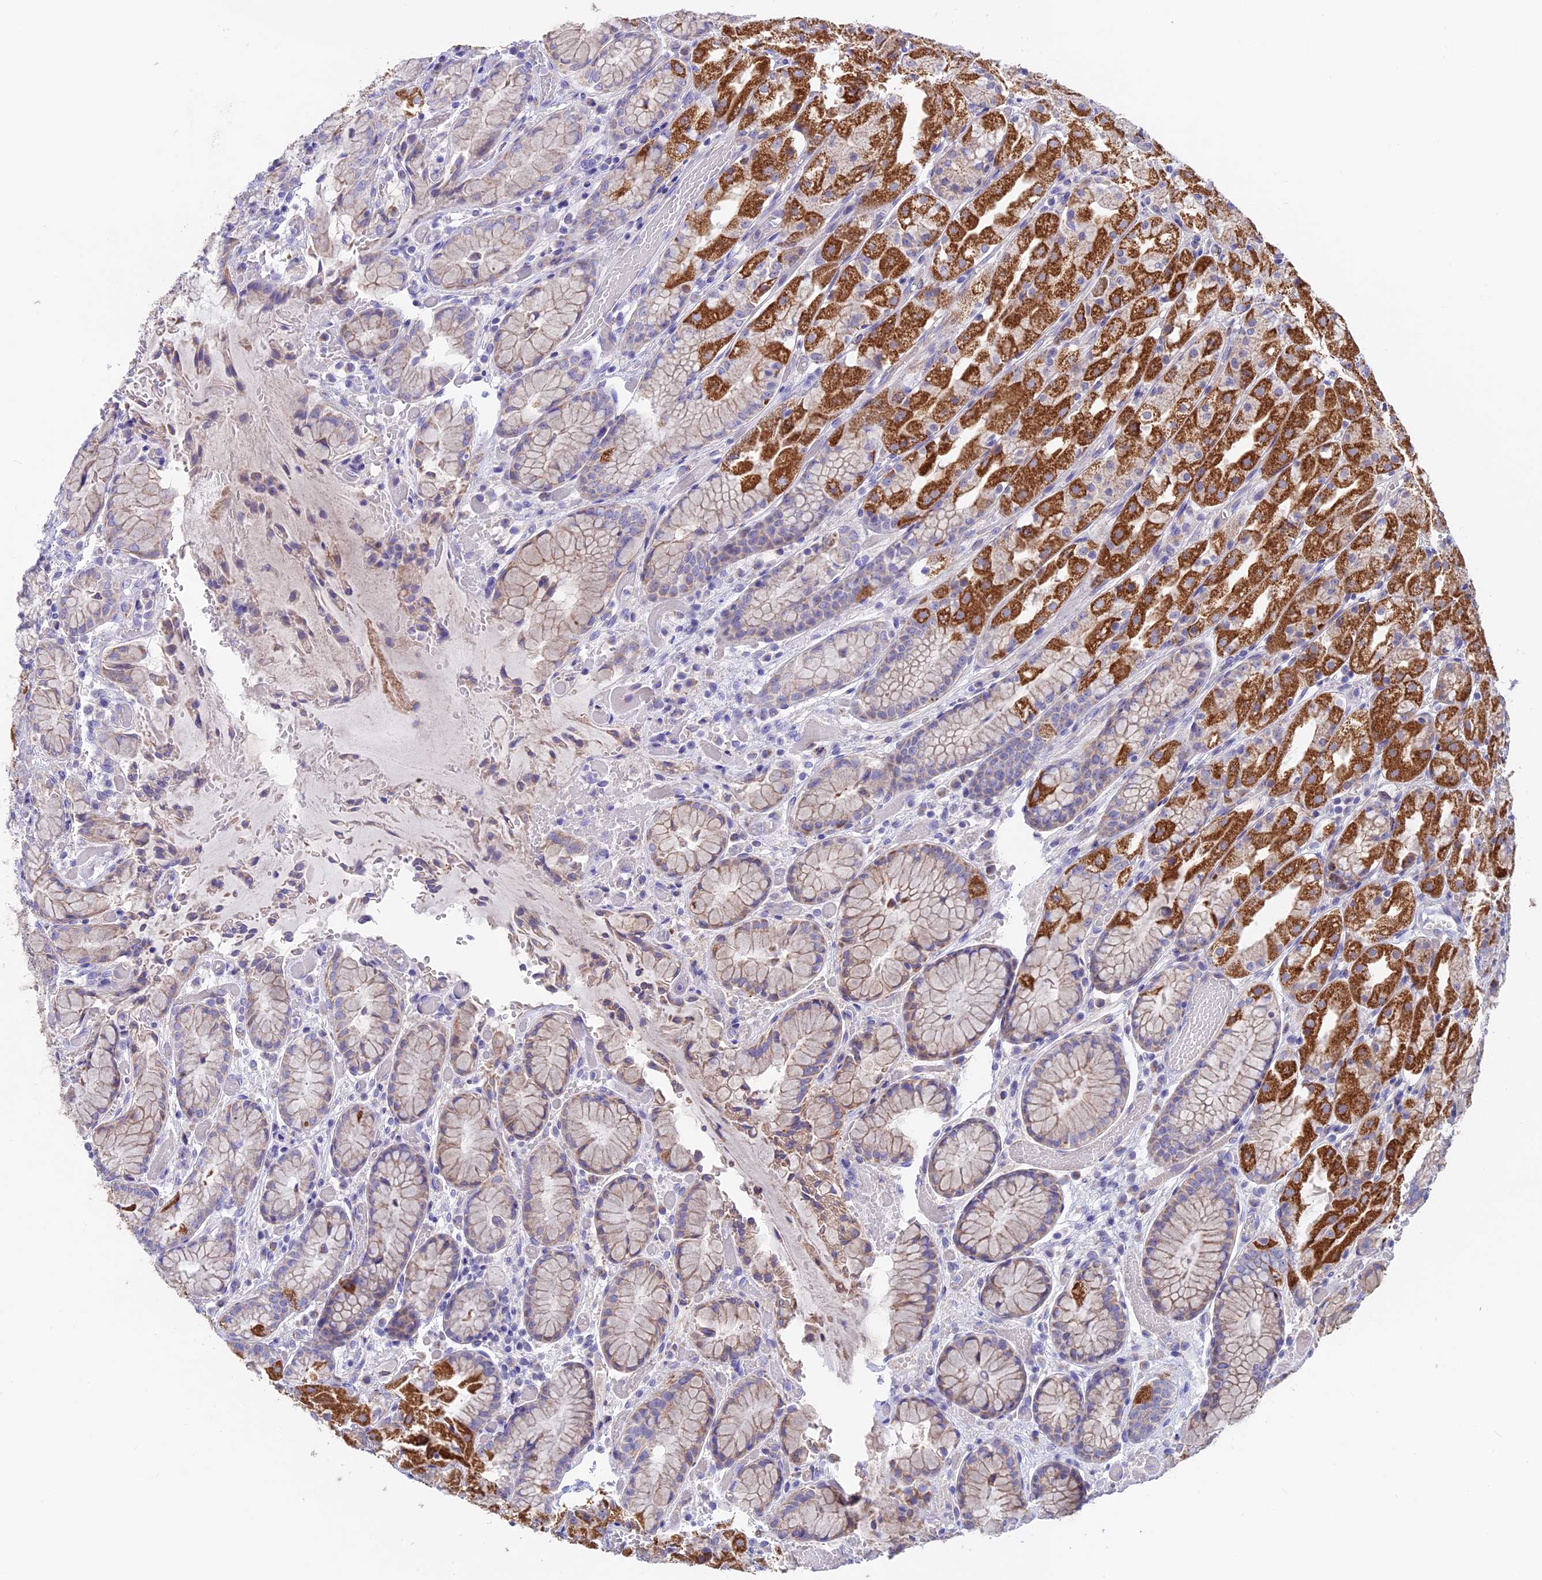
{"staining": {"intensity": "strong", "quantity": "25%-75%", "location": "cytoplasmic/membranous"}, "tissue": "stomach", "cell_type": "Glandular cells", "image_type": "normal", "snomed": [{"axis": "morphology", "description": "Normal tissue, NOS"}, {"axis": "topography", "description": "Stomach, upper"}], "caption": "Immunohistochemical staining of benign human stomach demonstrates 25%-75% levels of strong cytoplasmic/membranous protein expression in approximately 25%-75% of glandular cells.", "gene": "ETFDH", "patient": {"sex": "male", "age": 72}}